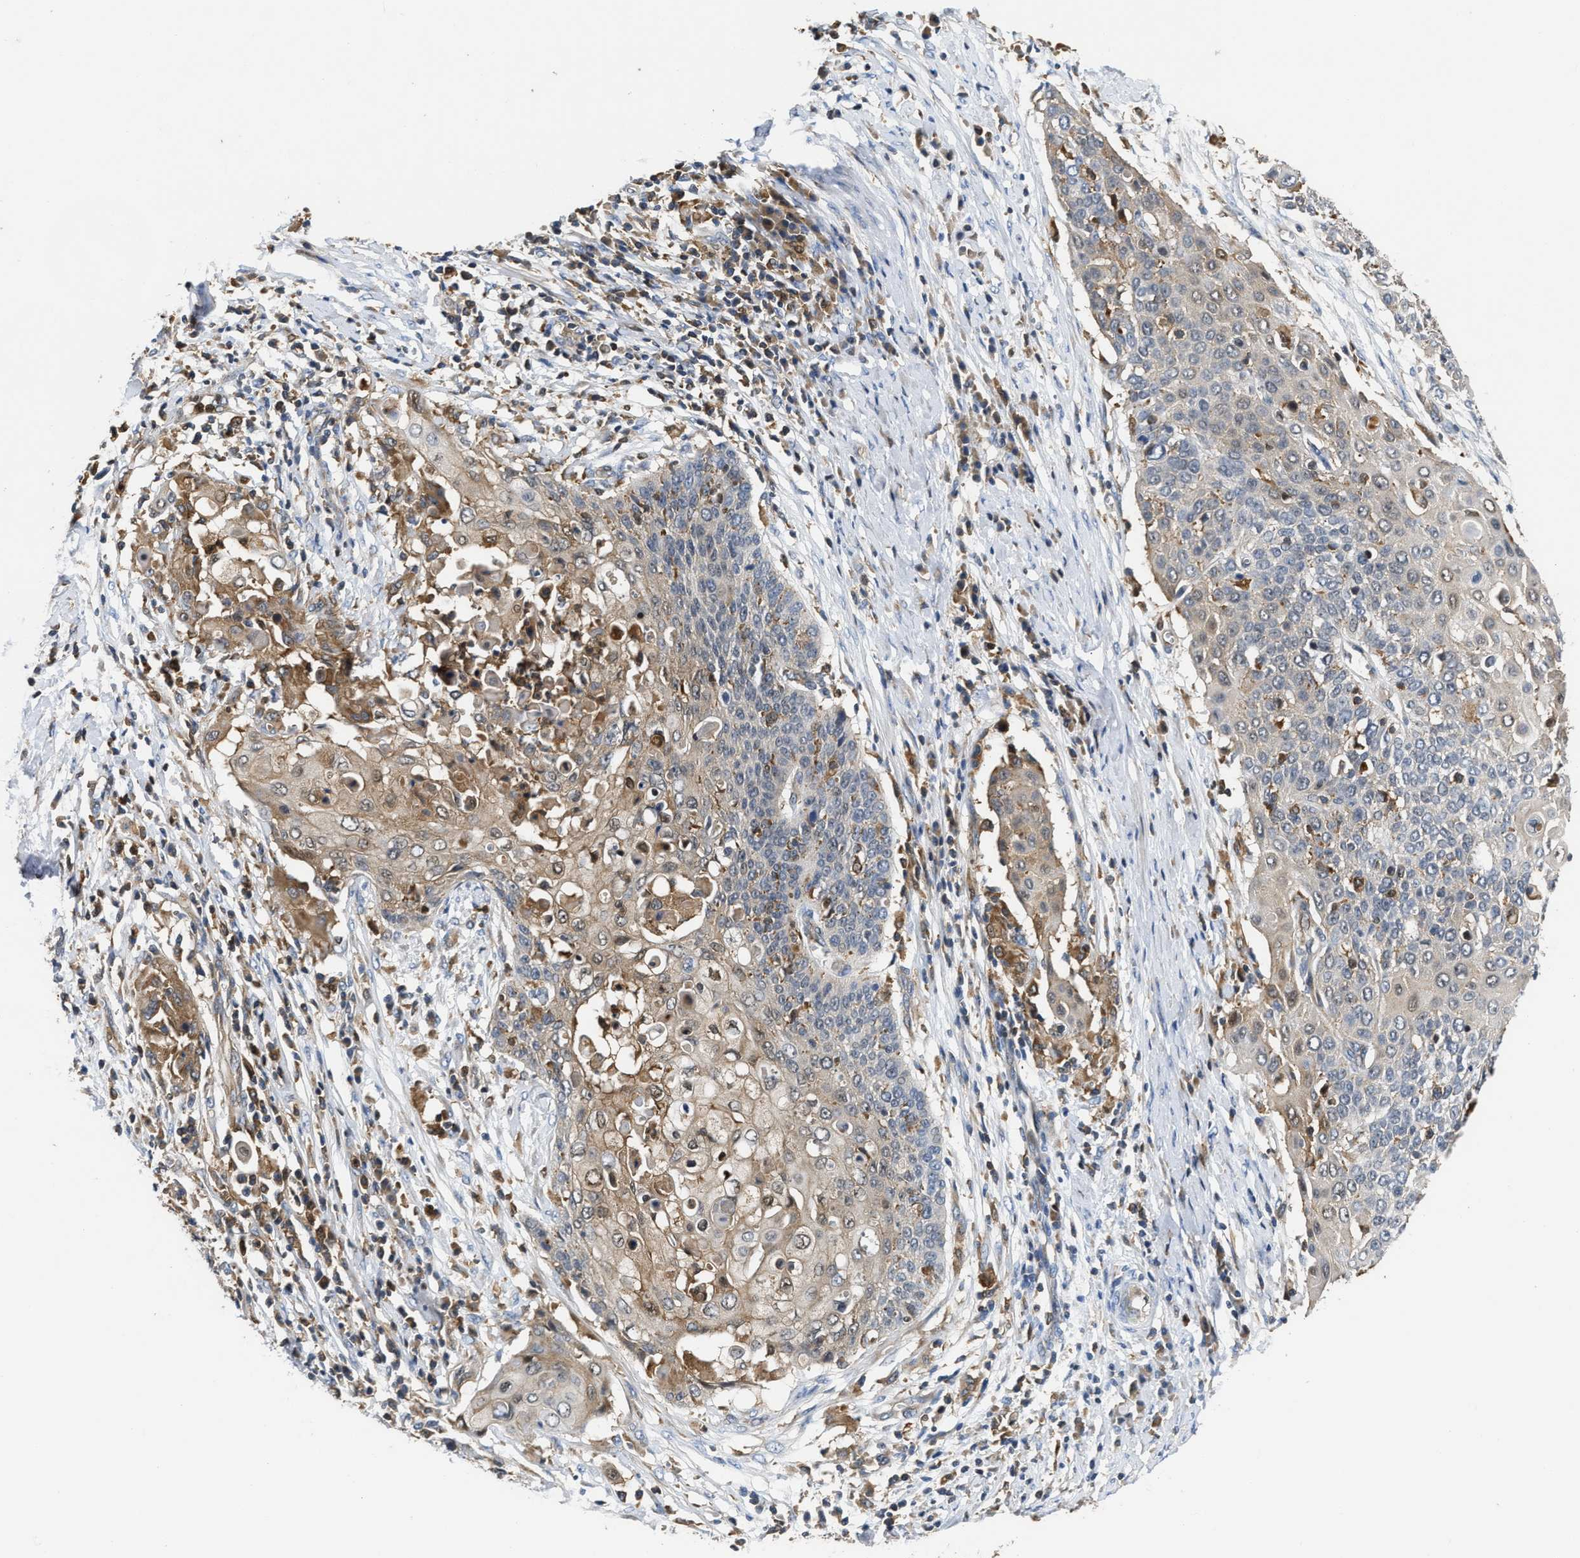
{"staining": {"intensity": "weak", "quantity": "<25%", "location": "cytoplasmic/membranous"}, "tissue": "cervical cancer", "cell_type": "Tumor cells", "image_type": "cancer", "snomed": [{"axis": "morphology", "description": "Squamous cell carcinoma, NOS"}, {"axis": "topography", "description": "Cervix"}], "caption": "Human cervical squamous cell carcinoma stained for a protein using immunohistochemistry (IHC) demonstrates no positivity in tumor cells.", "gene": "OSTF1", "patient": {"sex": "female", "age": 39}}